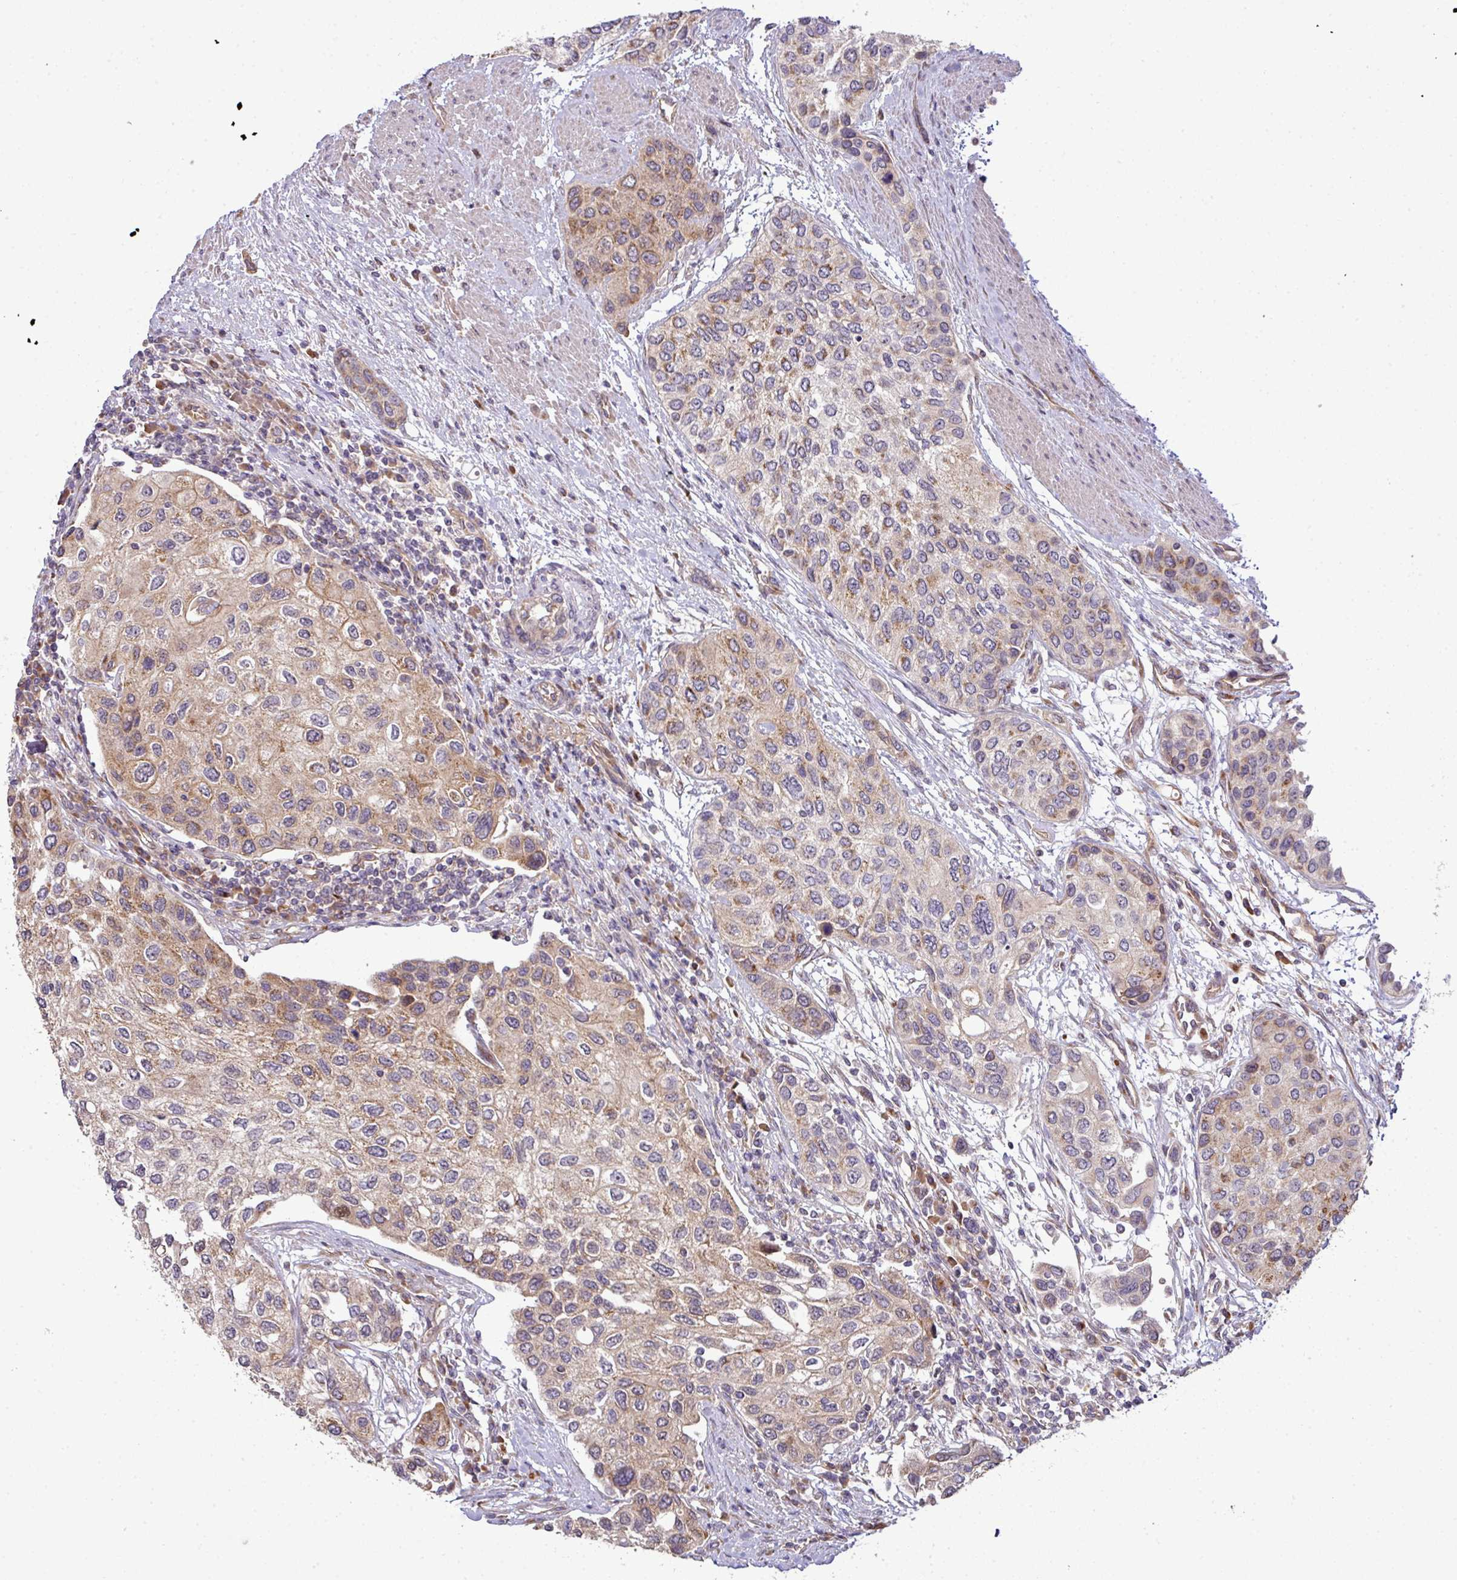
{"staining": {"intensity": "moderate", "quantity": ">75%", "location": "cytoplasmic/membranous"}, "tissue": "urothelial cancer", "cell_type": "Tumor cells", "image_type": "cancer", "snomed": [{"axis": "morphology", "description": "Normal tissue, NOS"}, {"axis": "morphology", "description": "Urothelial carcinoma, High grade"}, {"axis": "topography", "description": "Vascular tissue"}, {"axis": "topography", "description": "Urinary bladder"}], "caption": "Immunohistochemical staining of high-grade urothelial carcinoma shows medium levels of moderate cytoplasmic/membranous staining in about >75% of tumor cells. The protein of interest is stained brown, and the nuclei are stained in blue (DAB IHC with brightfield microscopy, high magnification).", "gene": "TIMMDC1", "patient": {"sex": "female", "age": 56}}